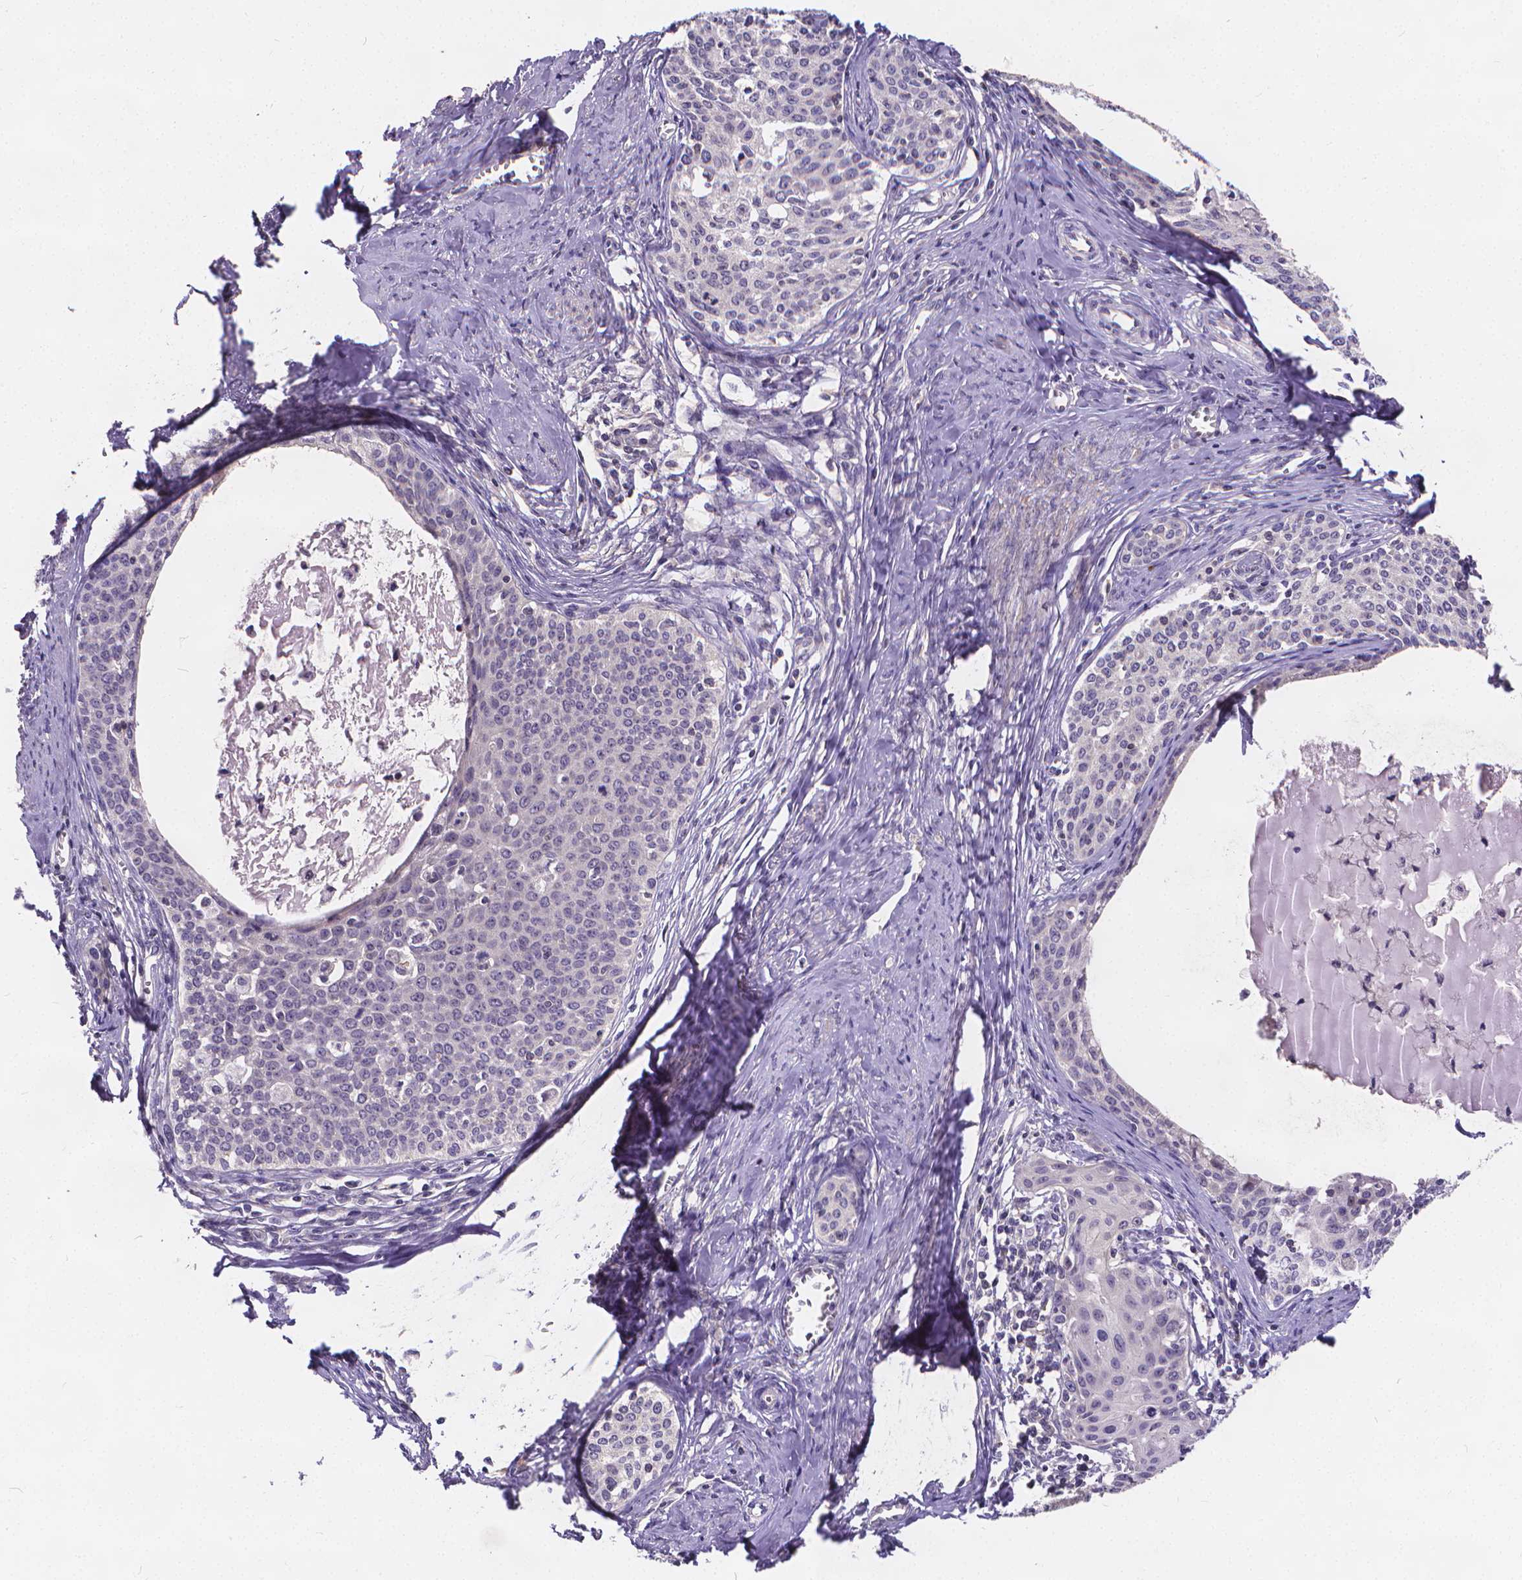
{"staining": {"intensity": "negative", "quantity": "none", "location": "none"}, "tissue": "cervical cancer", "cell_type": "Tumor cells", "image_type": "cancer", "snomed": [{"axis": "morphology", "description": "Squamous cell carcinoma, NOS"}, {"axis": "morphology", "description": "Adenocarcinoma, NOS"}, {"axis": "topography", "description": "Cervix"}], "caption": "There is no significant positivity in tumor cells of cervical squamous cell carcinoma.", "gene": "GLRB", "patient": {"sex": "female", "age": 52}}